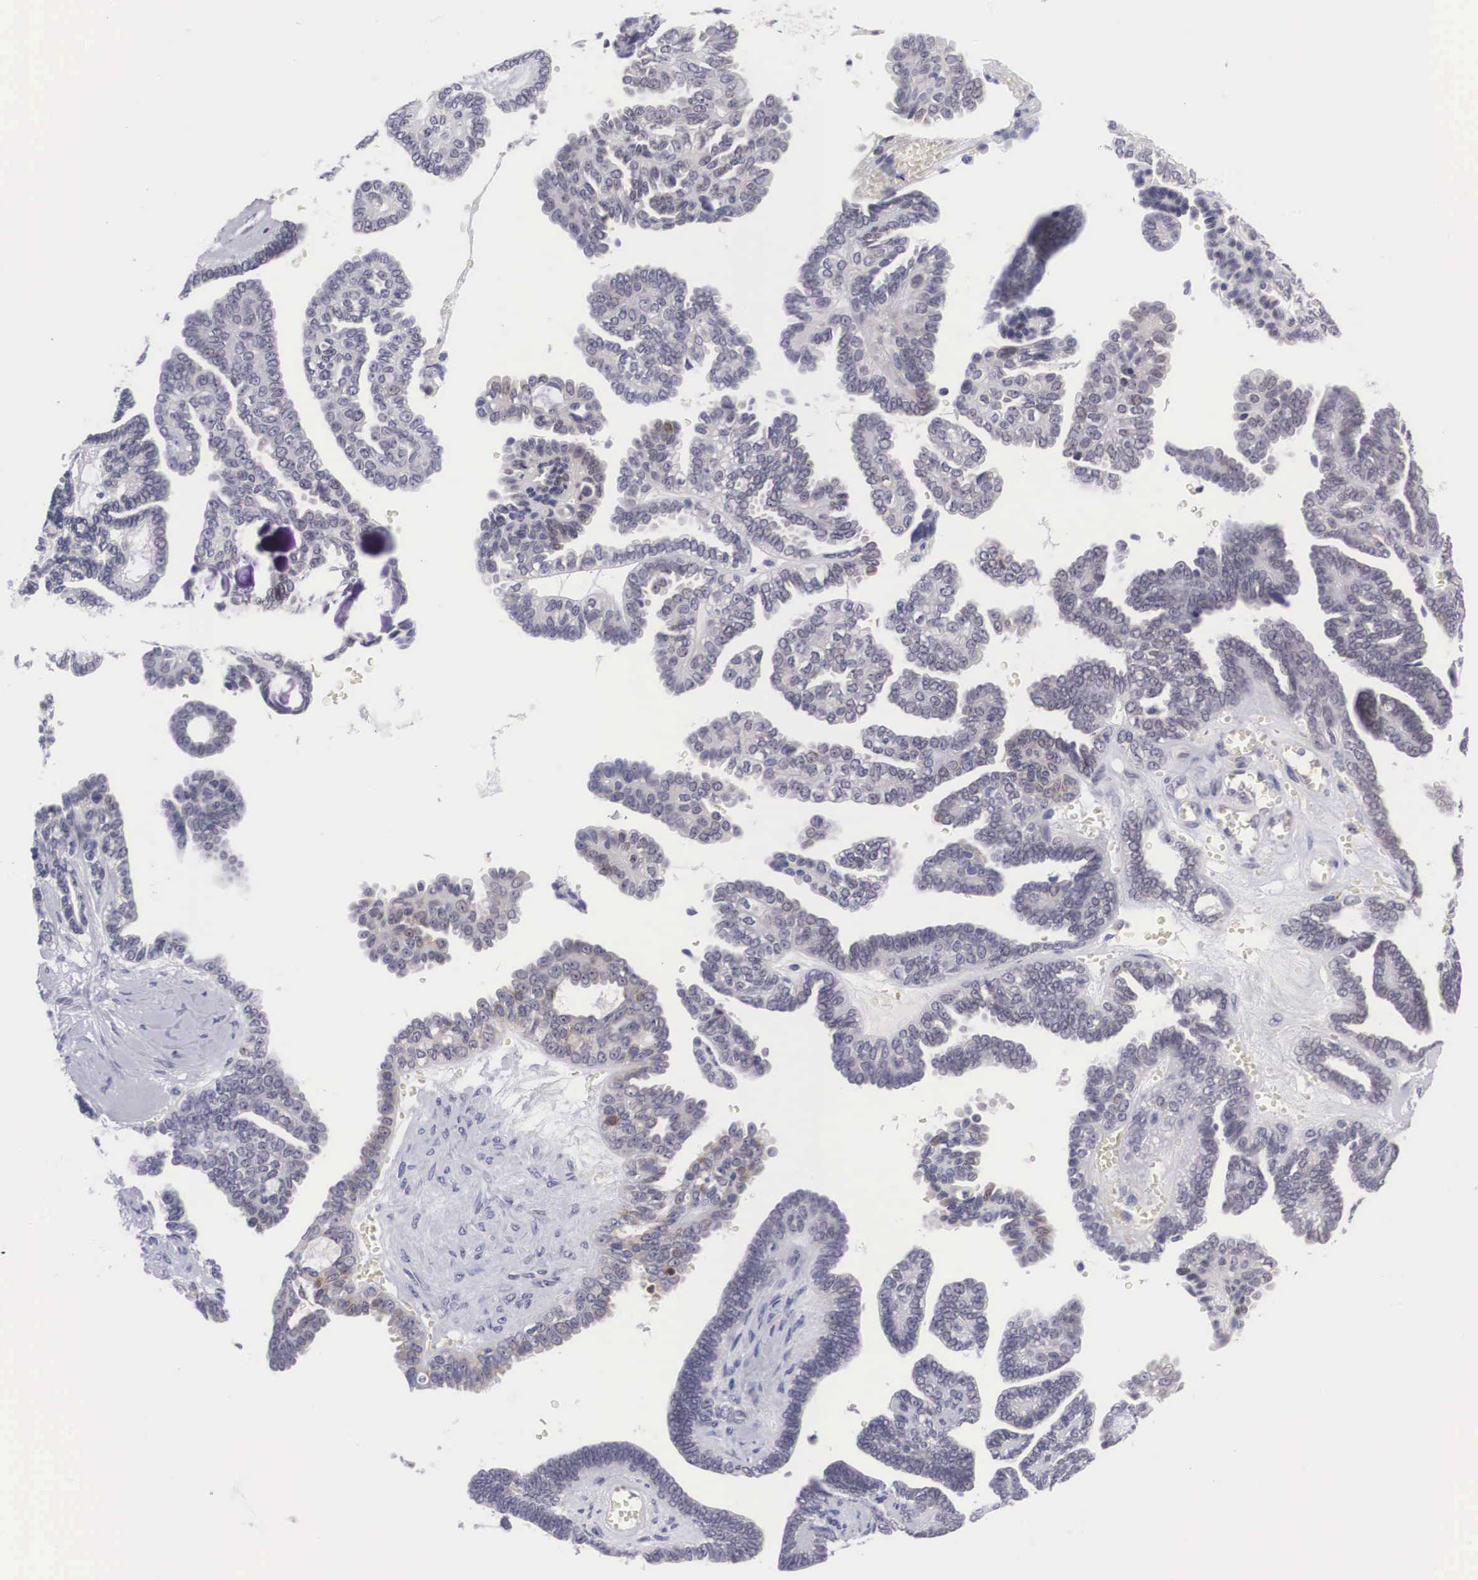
{"staining": {"intensity": "weak", "quantity": "<25%", "location": "cytoplasmic/membranous"}, "tissue": "ovarian cancer", "cell_type": "Tumor cells", "image_type": "cancer", "snomed": [{"axis": "morphology", "description": "Cystadenocarcinoma, serous, NOS"}, {"axis": "topography", "description": "Ovary"}], "caption": "Immunohistochemical staining of human ovarian cancer displays no significant staining in tumor cells. (DAB (3,3'-diaminobenzidine) immunohistochemistry (IHC) with hematoxylin counter stain).", "gene": "SOX11", "patient": {"sex": "female", "age": 71}}